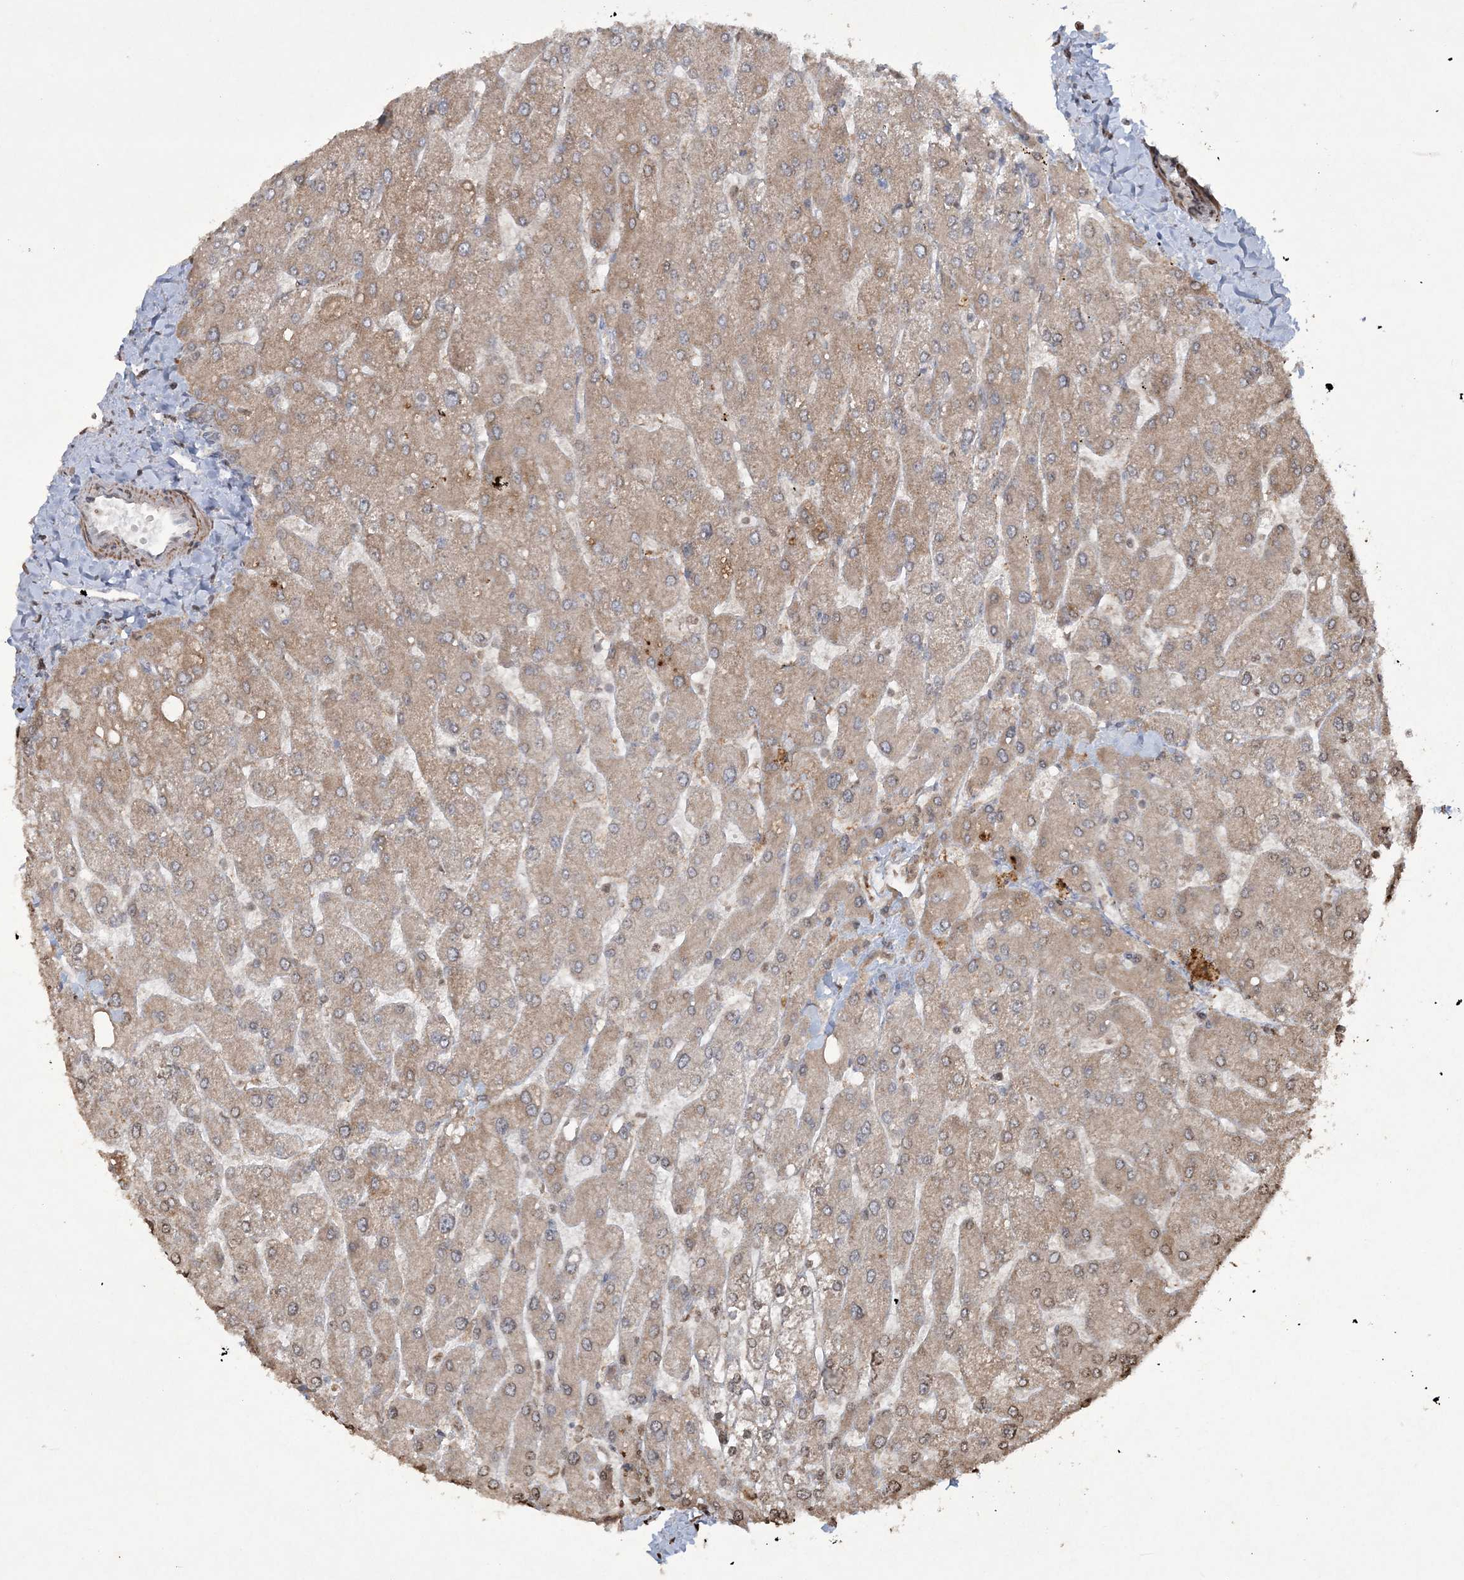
{"staining": {"intensity": "weak", "quantity": "25%-75%", "location": "cytoplasmic/membranous"}, "tissue": "liver", "cell_type": "Cholangiocytes", "image_type": "normal", "snomed": [{"axis": "morphology", "description": "Normal tissue, NOS"}, {"axis": "topography", "description": "Liver"}], "caption": "Immunohistochemical staining of normal liver demonstrates 25%-75% levels of weak cytoplasmic/membranous protein positivity in approximately 25%-75% of cholangiocytes. The staining was performed using DAB to visualize the protein expression in brown, while the nuclei were stained in blue with hematoxylin (Magnification: 20x).", "gene": "TTC7A", "patient": {"sex": "male", "age": 55}}